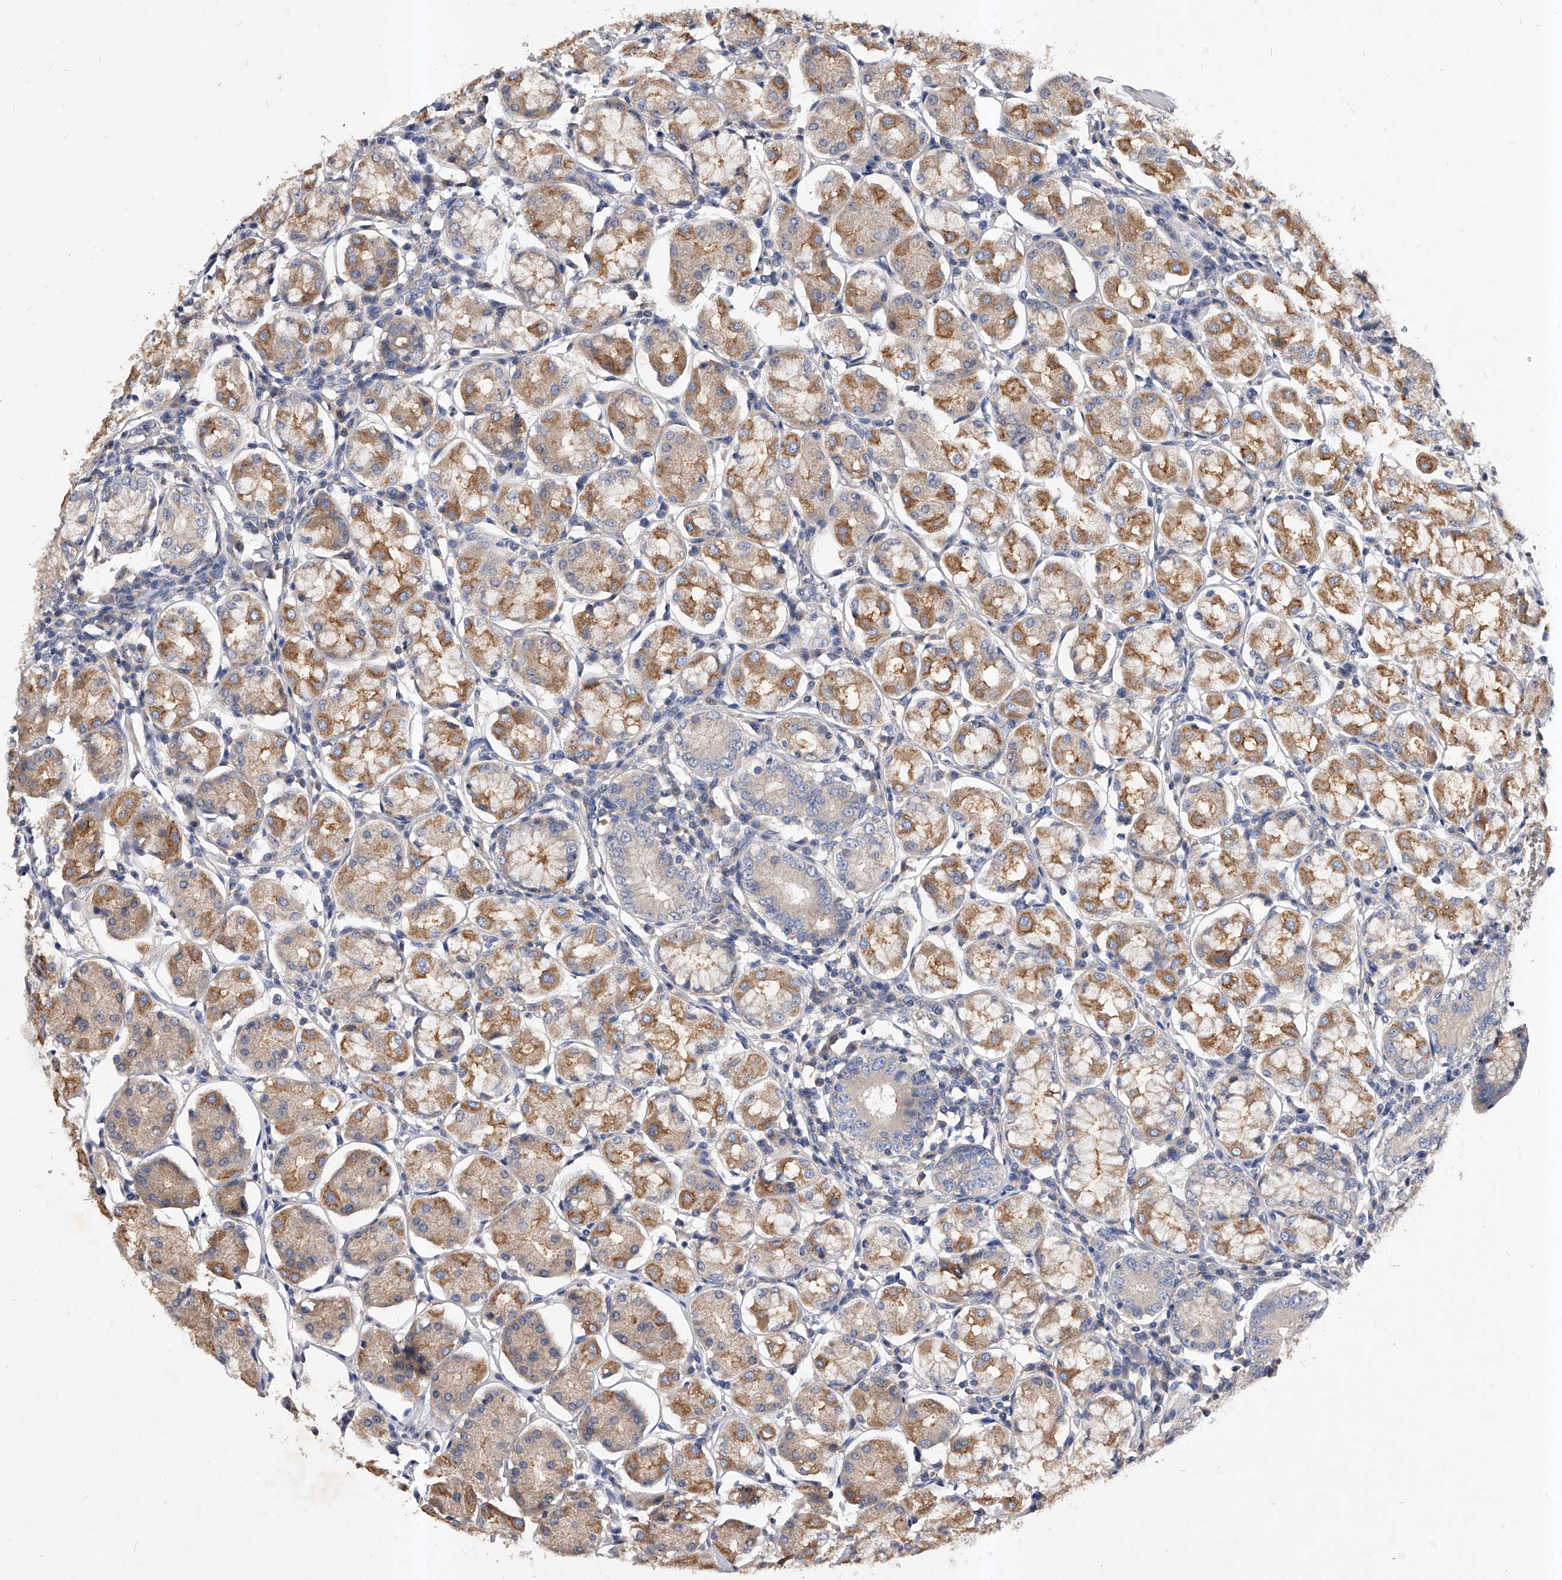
{"staining": {"intensity": "moderate", "quantity": "25%-75%", "location": "cytoplasmic/membranous"}, "tissue": "stomach", "cell_type": "Glandular cells", "image_type": "normal", "snomed": [{"axis": "morphology", "description": "Normal tissue, NOS"}, {"axis": "topography", "description": "Stomach, lower"}], "caption": "Immunohistochemical staining of unremarkable stomach demonstrates moderate cytoplasmic/membranous protein expression in about 25%-75% of glandular cells.", "gene": "ARL4C", "patient": {"sex": "female", "age": 56}}